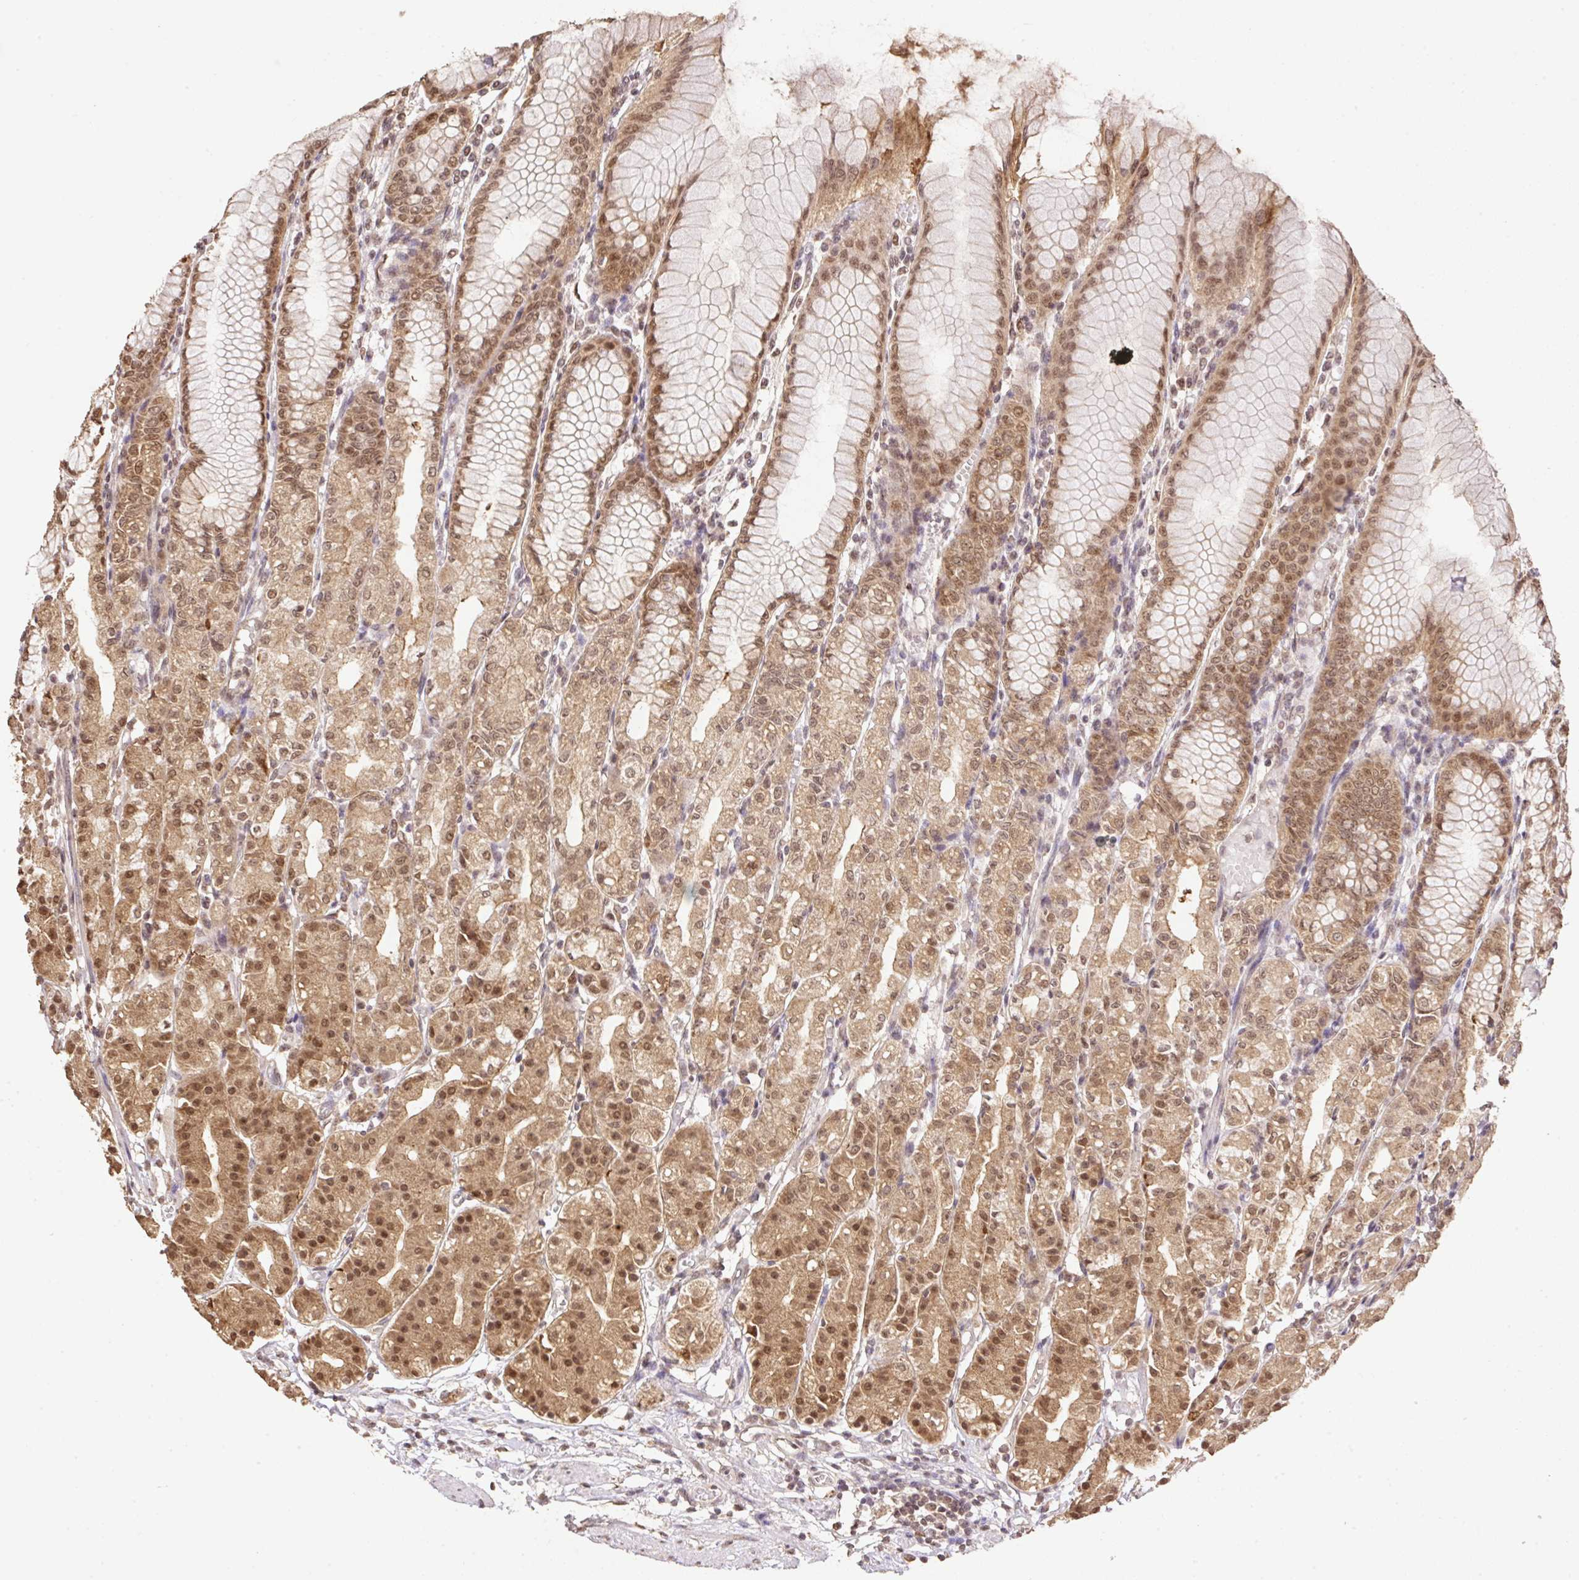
{"staining": {"intensity": "moderate", "quantity": ">75%", "location": "cytoplasmic/membranous,nuclear"}, "tissue": "stomach", "cell_type": "Glandular cells", "image_type": "normal", "snomed": [{"axis": "morphology", "description": "Normal tissue, NOS"}, {"axis": "topography", "description": "Stomach"}], "caption": "IHC image of normal human stomach stained for a protein (brown), which exhibits medium levels of moderate cytoplasmic/membranous,nuclear staining in approximately >75% of glandular cells.", "gene": "VPS25", "patient": {"sex": "female", "age": 57}}